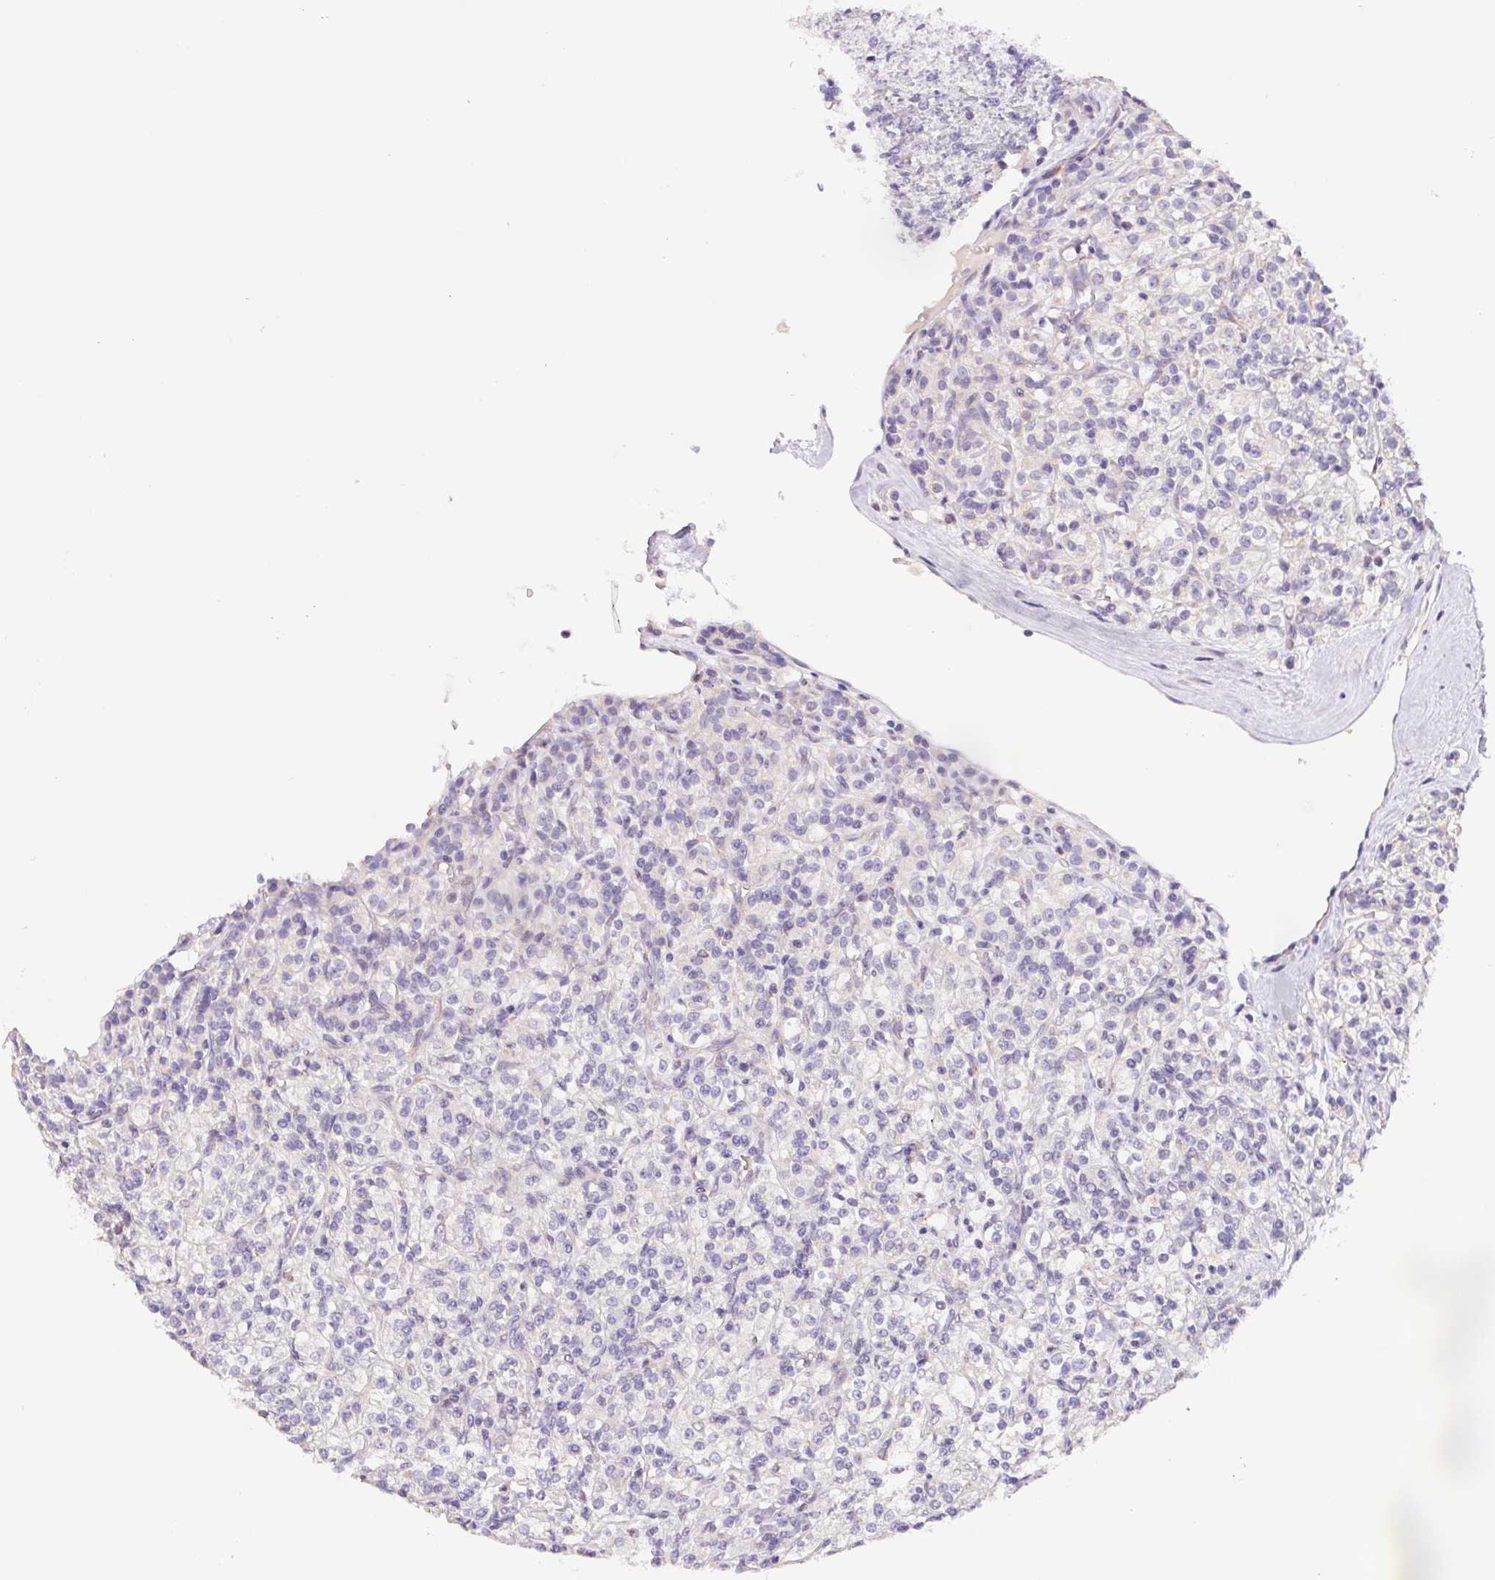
{"staining": {"intensity": "negative", "quantity": "none", "location": "none"}, "tissue": "renal cancer", "cell_type": "Tumor cells", "image_type": "cancer", "snomed": [{"axis": "morphology", "description": "Adenocarcinoma, NOS"}, {"axis": "topography", "description": "Kidney"}], "caption": "Micrograph shows no significant protein expression in tumor cells of renal cancer.", "gene": "FKBP6", "patient": {"sex": "male", "age": 77}}